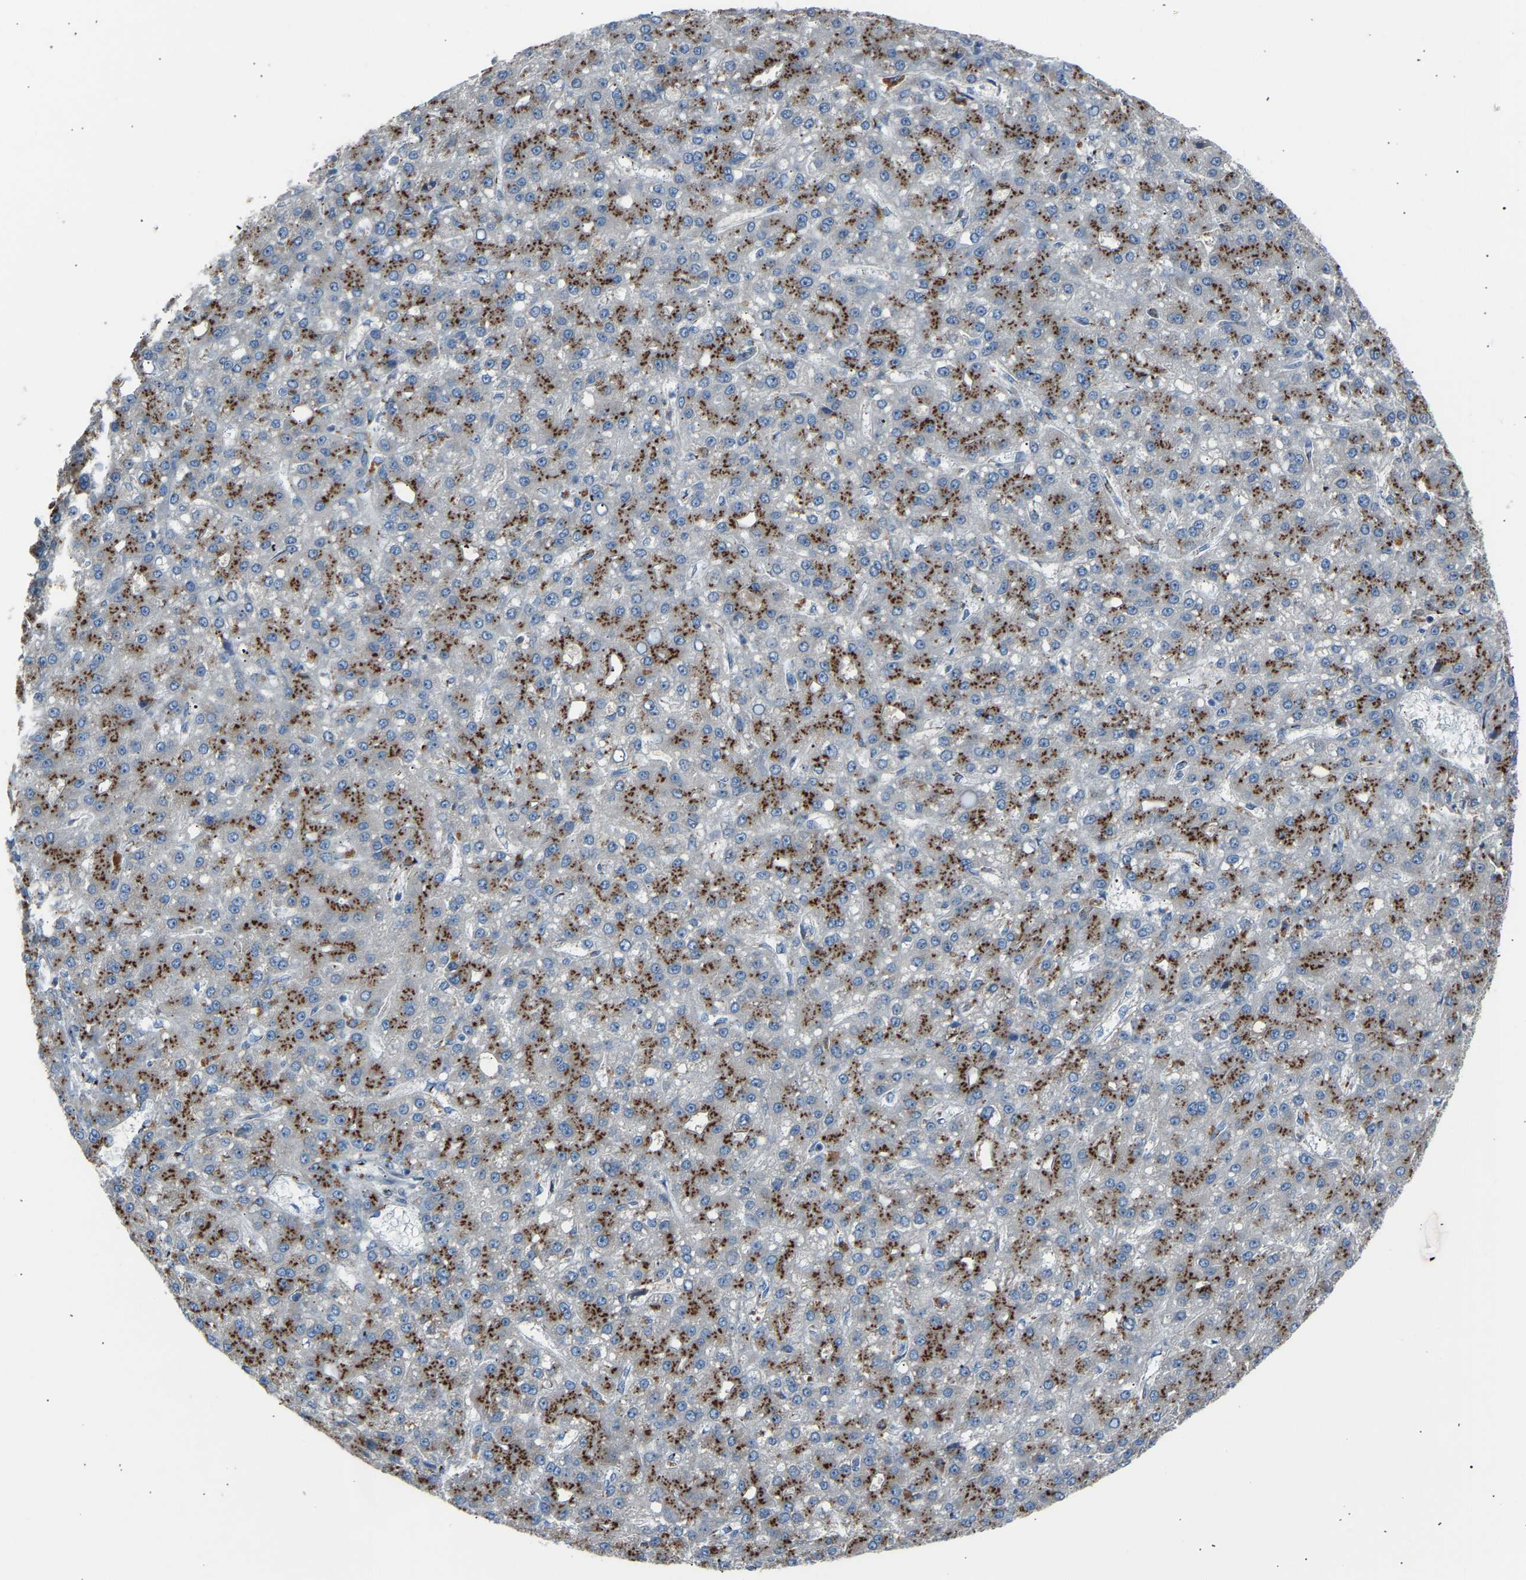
{"staining": {"intensity": "strong", "quantity": ">75%", "location": "cytoplasmic/membranous"}, "tissue": "liver cancer", "cell_type": "Tumor cells", "image_type": "cancer", "snomed": [{"axis": "morphology", "description": "Carcinoma, Hepatocellular, NOS"}, {"axis": "topography", "description": "Liver"}], "caption": "Brown immunohistochemical staining in human liver cancer displays strong cytoplasmic/membranous positivity in about >75% of tumor cells.", "gene": "CYREN", "patient": {"sex": "male", "age": 67}}